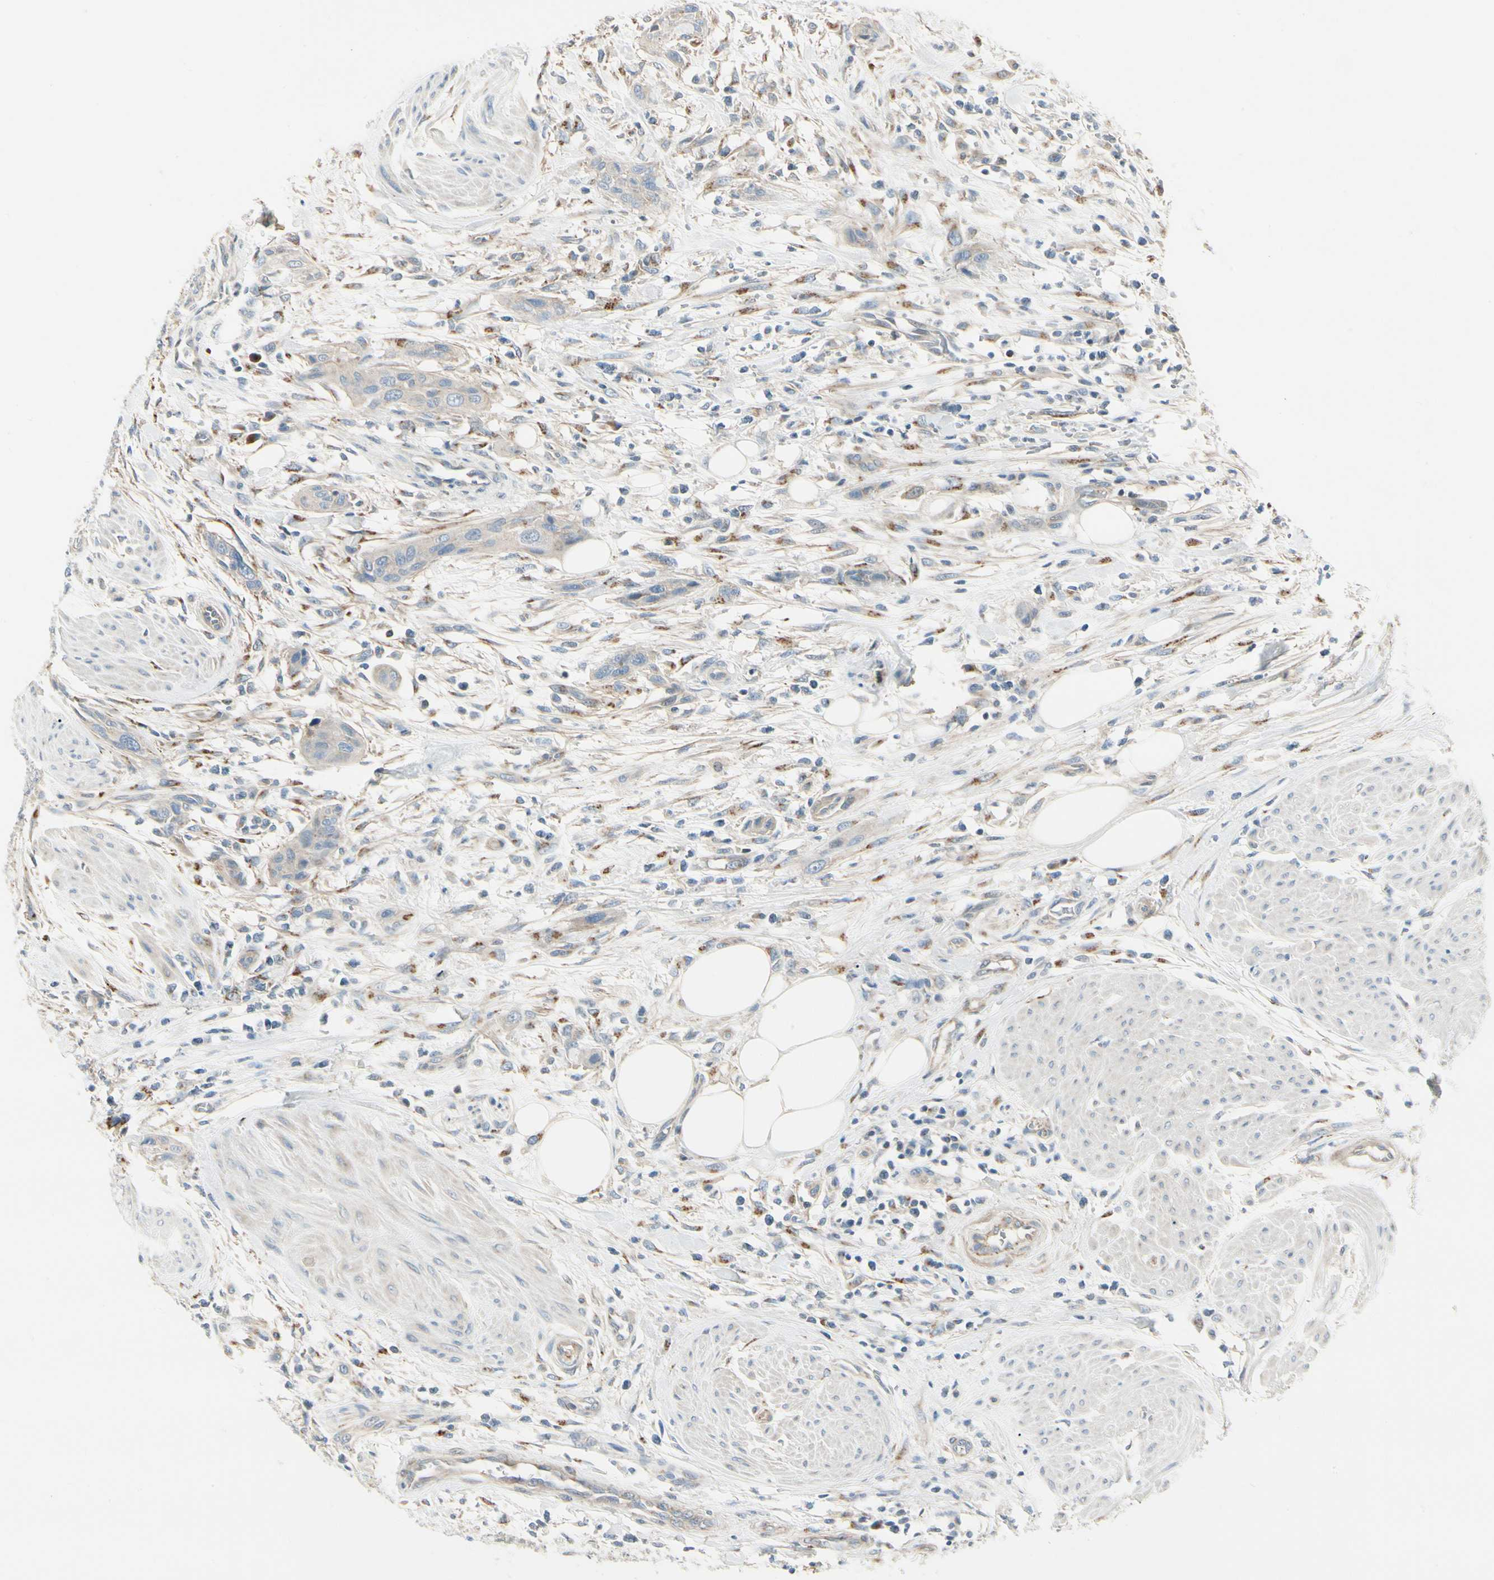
{"staining": {"intensity": "weak", "quantity": ">75%", "location": "cytoplasmic/membranous"}, "tissue": "urothelial cancer", "cell_type": "Tumor cells", "image_type": "cancer", "snomed": [{"axis": "morphology", "description": "Urothelial carcinoma, High grade"}, {"axis": "topography", "description": "Urinary bladder"}], "caption": "Immunohistochemical staining of high-grade urothelial carcinoma displays low levels of weak cytoplasmic/membranous staining in approximately >75% of tumor cells.", "gene": "ABCA3", "patient": {"sex": "male", "age": 35}}